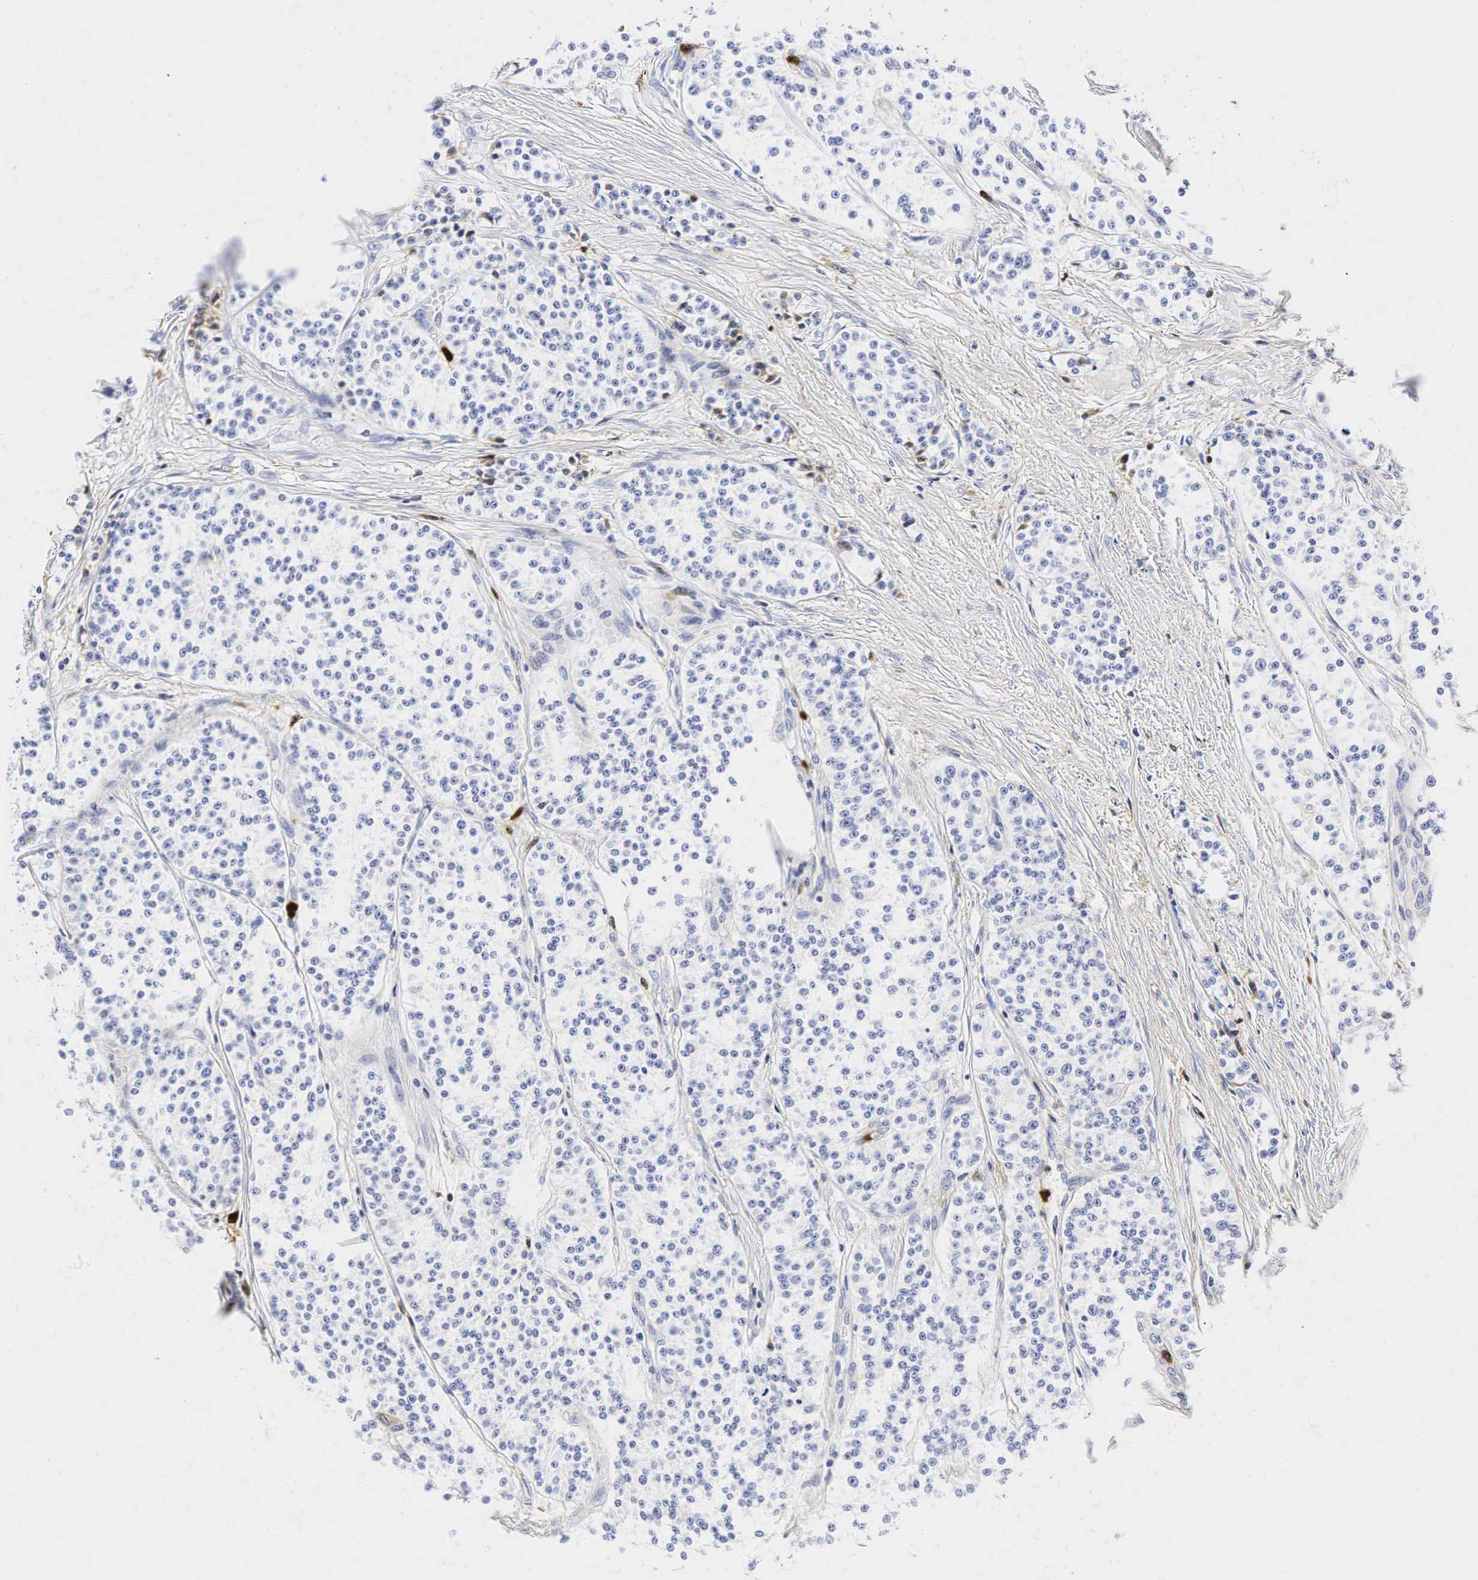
{"staining": {"intensity": "negative", "quantity": "none", "location": "none"}, "tissue": "carcinoid", "cell_type": "Tumor cells", "image_type": "cancer", "snomed": [{"axis": "morphology", "description": "Carcinoid, malignant, NOS"}, {"axis": "topography", "description": "Stomach"}], "caption": "Protein analysis of malignant carcinoid exhibits no significant positivity in tumor cells. (Immunohistochemistry (ihc), brightfield microscopy, high magnification).", "gene": "LYZ", "patient": {"sex": "female", "age": 76}}